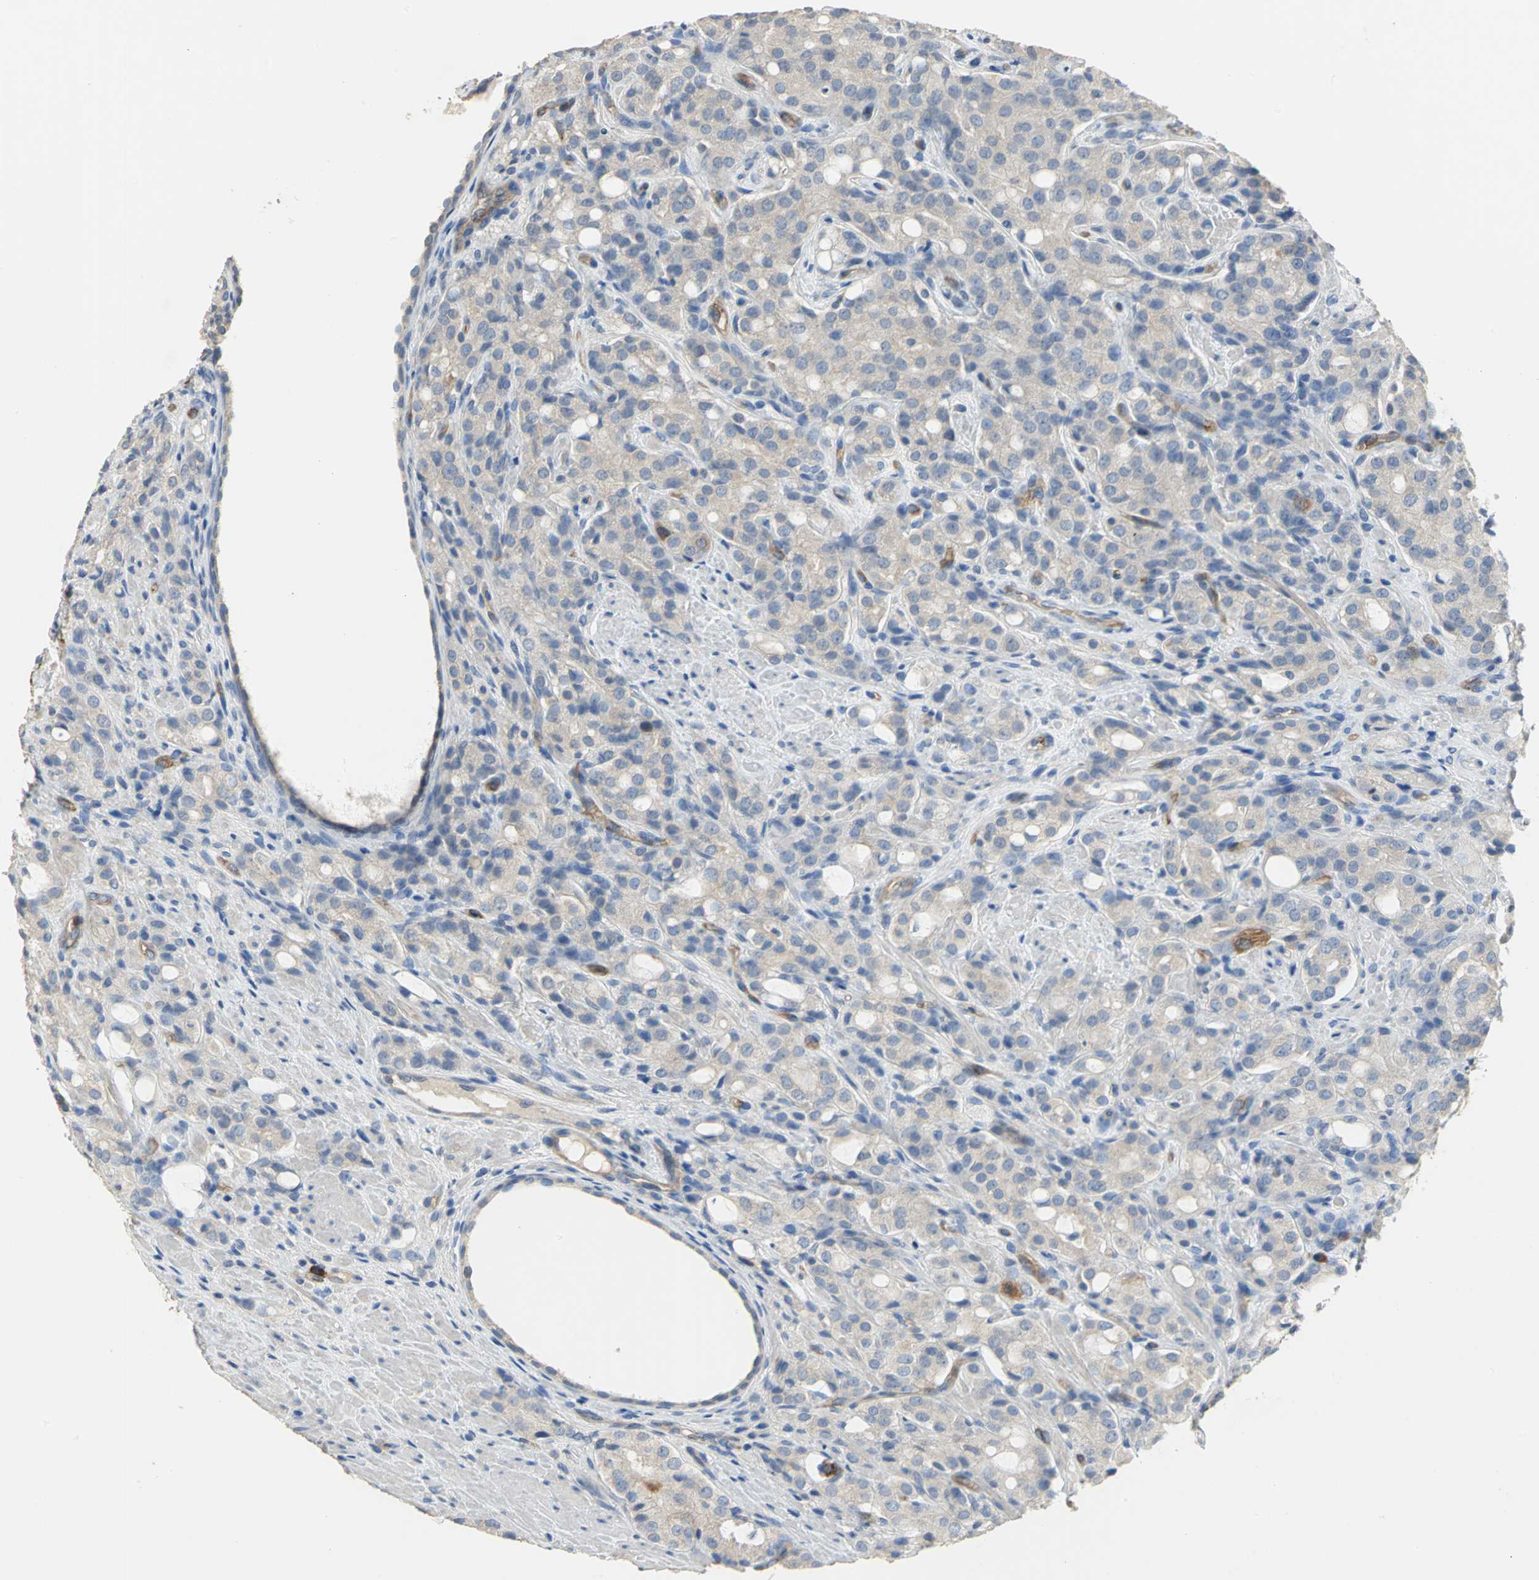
{"staining": {"intensity": "strong", "quantity": "<25%", "location": "cytoplasmic/membranous"}, "tissue": "prostate cancer", "cell_type": "Tumor cells", "image_type": "cancer", "snomed": [{"axis": "morphology", "description": "Adenocarcinoma, High grade"}, {"axis": "topography", "description": "Prostate"}], "caption": "Protein expression analysis of human prostate cancer (adenocarcinoma (high-grade)) reveals strong cytoplasmic/membranous expression in approximately <25% of tumor cells.", "gene": "DLGAP5", "patient": {"sex": "male", "age": 72}}